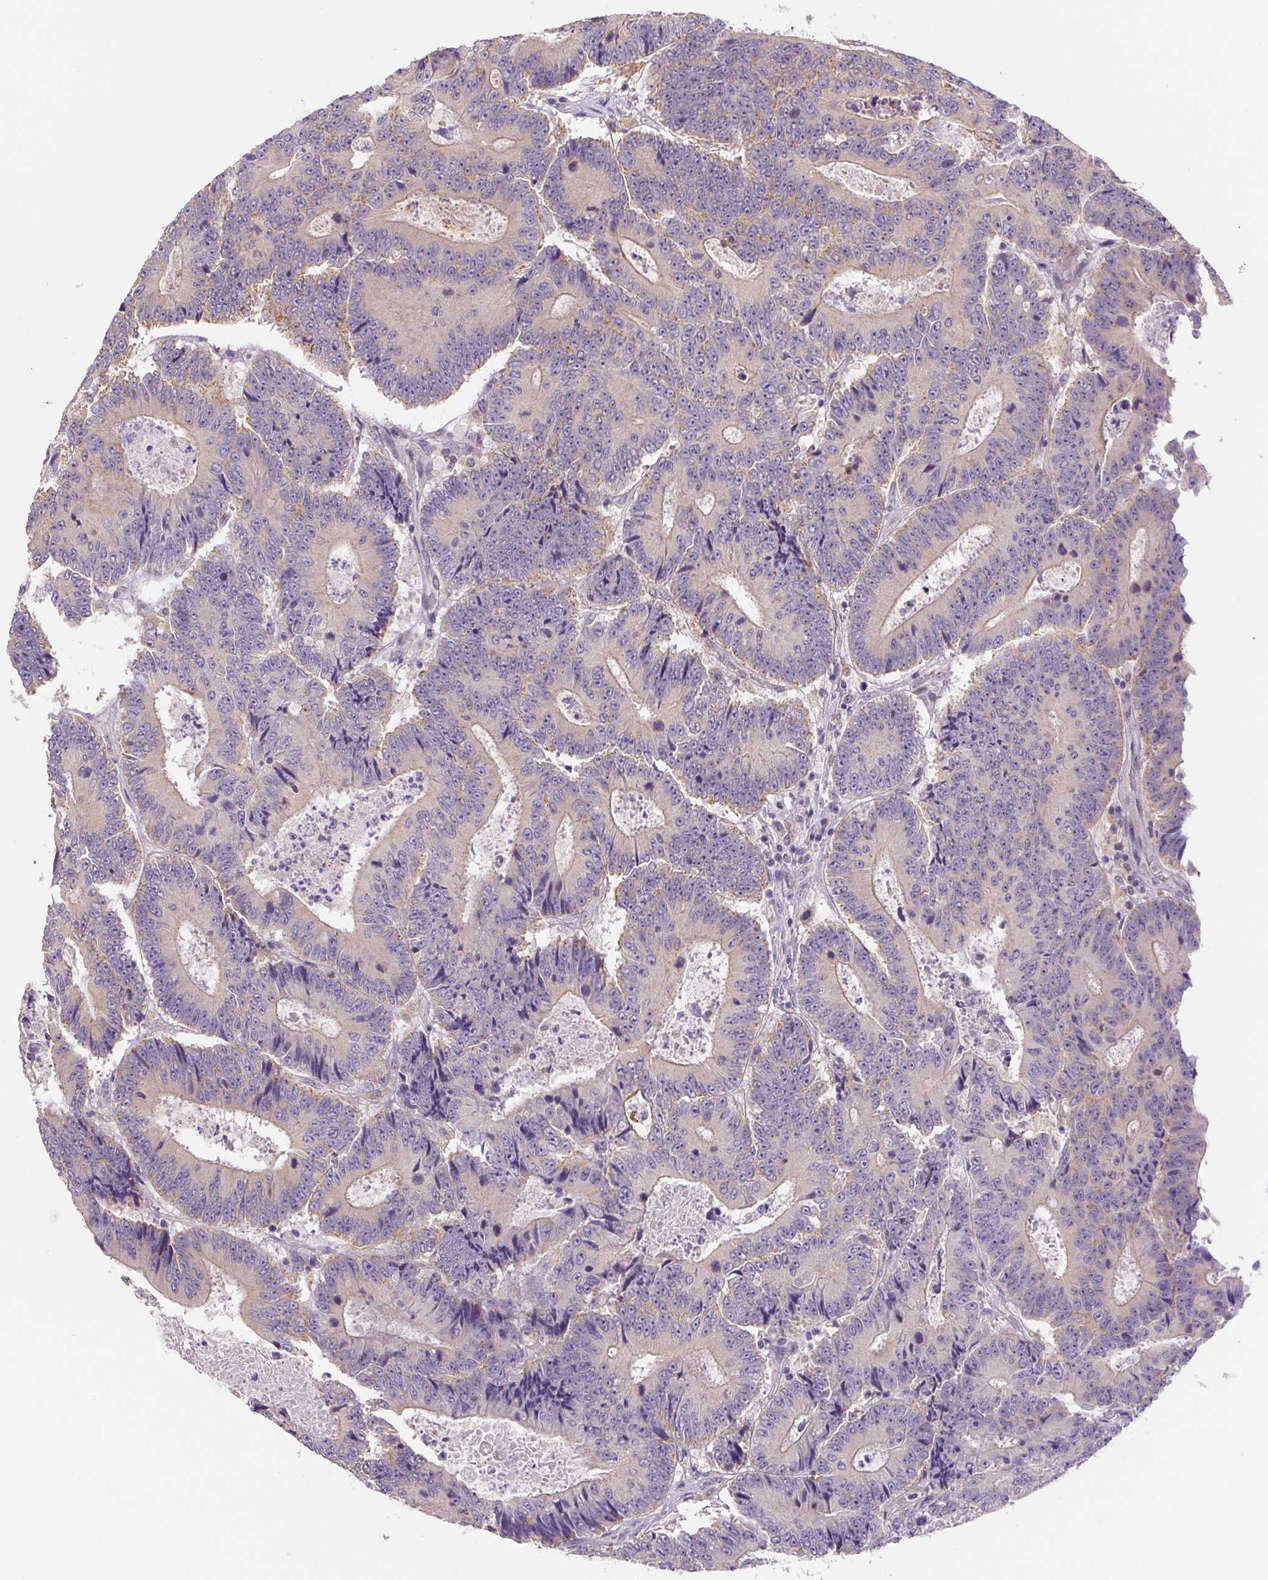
{"staining": {"intensity": "weak", "quantity": "<25%", "location": "cytoplasmic/membranous"}, "tissue": "colorectal cancer", "cell_type": "Tumor cells", "image_type": "cancer", "snomed": [{"axis": "morphology", "description": "Adenocarcinoma, NOS"}, {"axis": "topography", "description": "Colon"}], "caption": "This is an IHC micrograph of colorectal cancer (adenocarcinoma). There is no expression in tumor cells.", "gene": "PLA2G4A", "patient": {"sex": "male", "age": 83}}